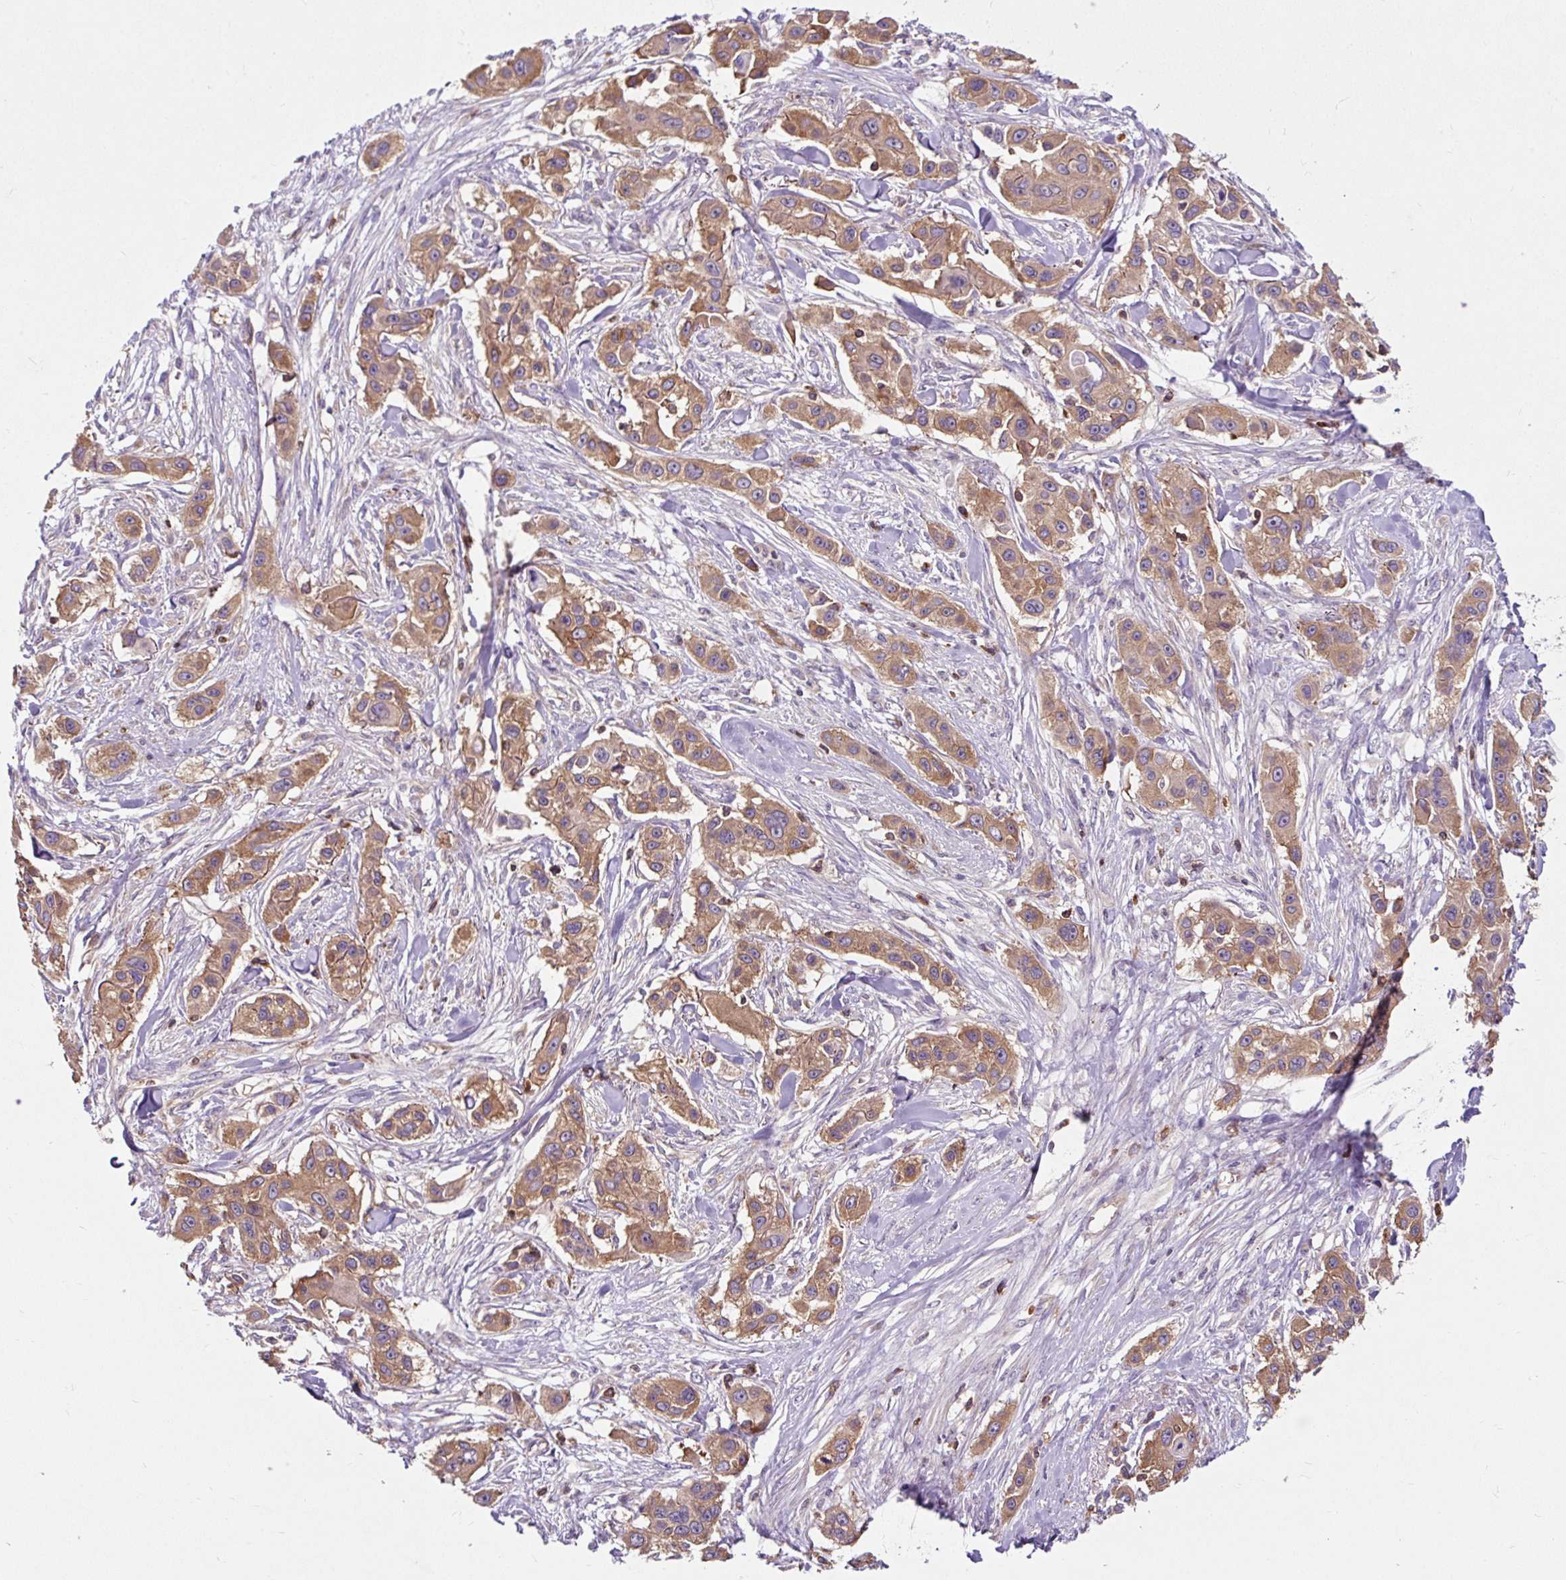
{"staining": {"intensity": "moderate", "quantity": ">75%", "location": "cytoplasmic/membranous"}, "tissue": "skin cancer", "cell_type": "Tumor cells", "image_type": "cancer", "snomed": [{"axis": "morphology", "description": "Squamous cell carcinoma, NOS"}, {"axis": "topography", "description": "Skin"}], "caption": "Moderate cytoplasmic/membranous protein positivity is appreciated in about >75% of tumor cells in skin cancer.", "gene": "CISD3", "patient": {"sex": "male", "age": 63}}